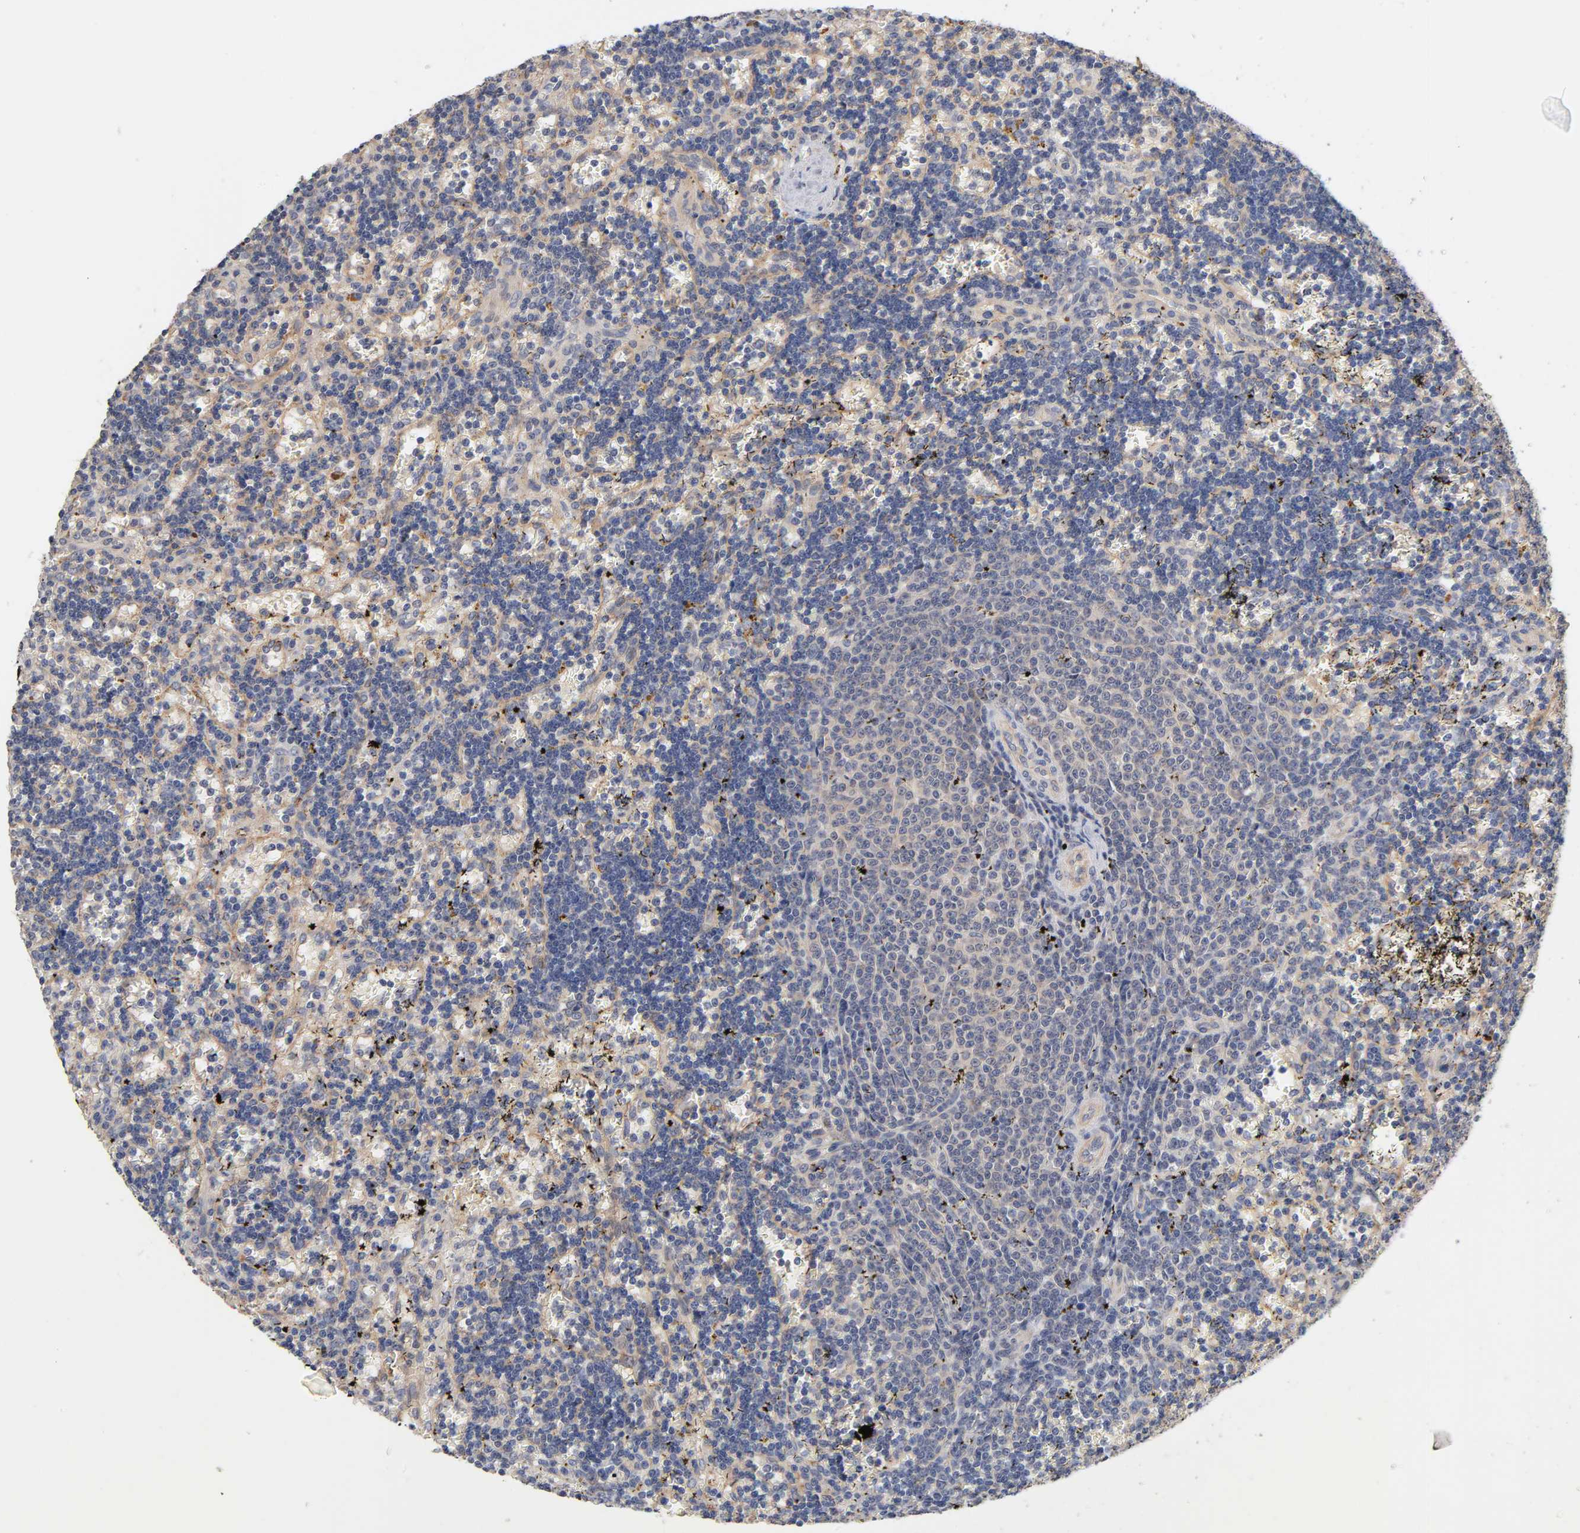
{"staining": {"intensity": "weak", "quantity": ">75%", "location": "cytoplasmic/membranous"}, "tissue": "lymphoma", "cell_type": "Tumor cells", "image_type": "cancer", "snomed": [{"axis": "morphology", "description": "Malignant lymphoma, non-Hodgkin's type, Low grade"}, {"axis": "topography", "description": "Spleen"}], "caption": "This is an image of immunohistochemistry (IHC) staining of low-grade malignant lymphoma, non-Hodgkin's type, which shows weak expression in the cytoplasmic/membranous of tumor cells.", "gene": "PDZD11", "patient": {"sex": "male", "age": 60}}